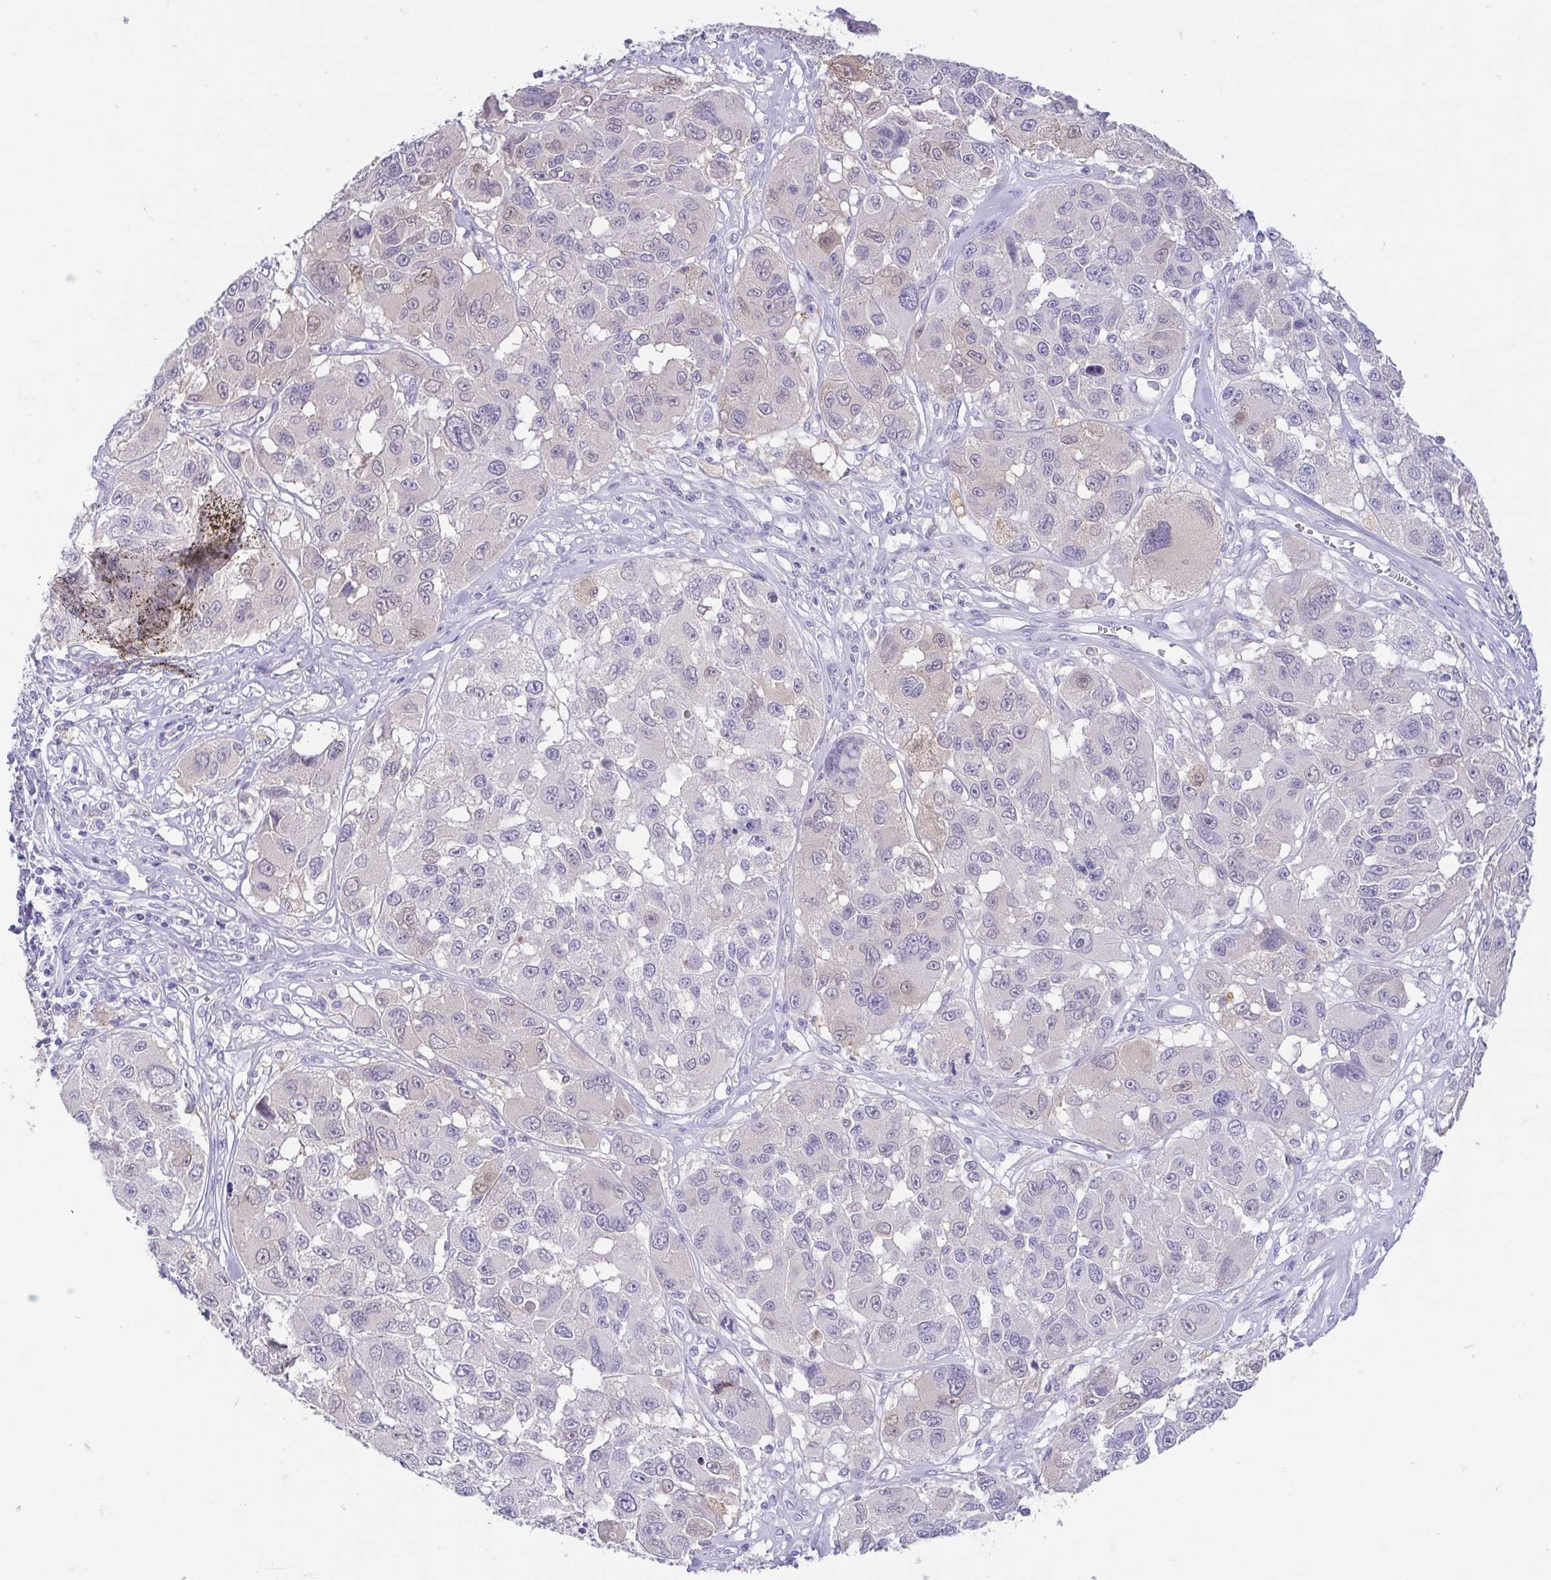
{"staining": {"intensity": "negative", "quantity": "none", "location": "none"}, "tissue": "melanoma", "cell_type": "Tumor cells", "image_type": "cancer", "snomed": [{"axis": "morphology", "description": "Malignant melanoma, NOS"}, {"axis": "topography", "description": "Skin"}], "caption": "There is no significant positivity in tumor cells of malignant melanoma.", "gene": "FABP3", "patient": {"sex": "female", "age": 66}}